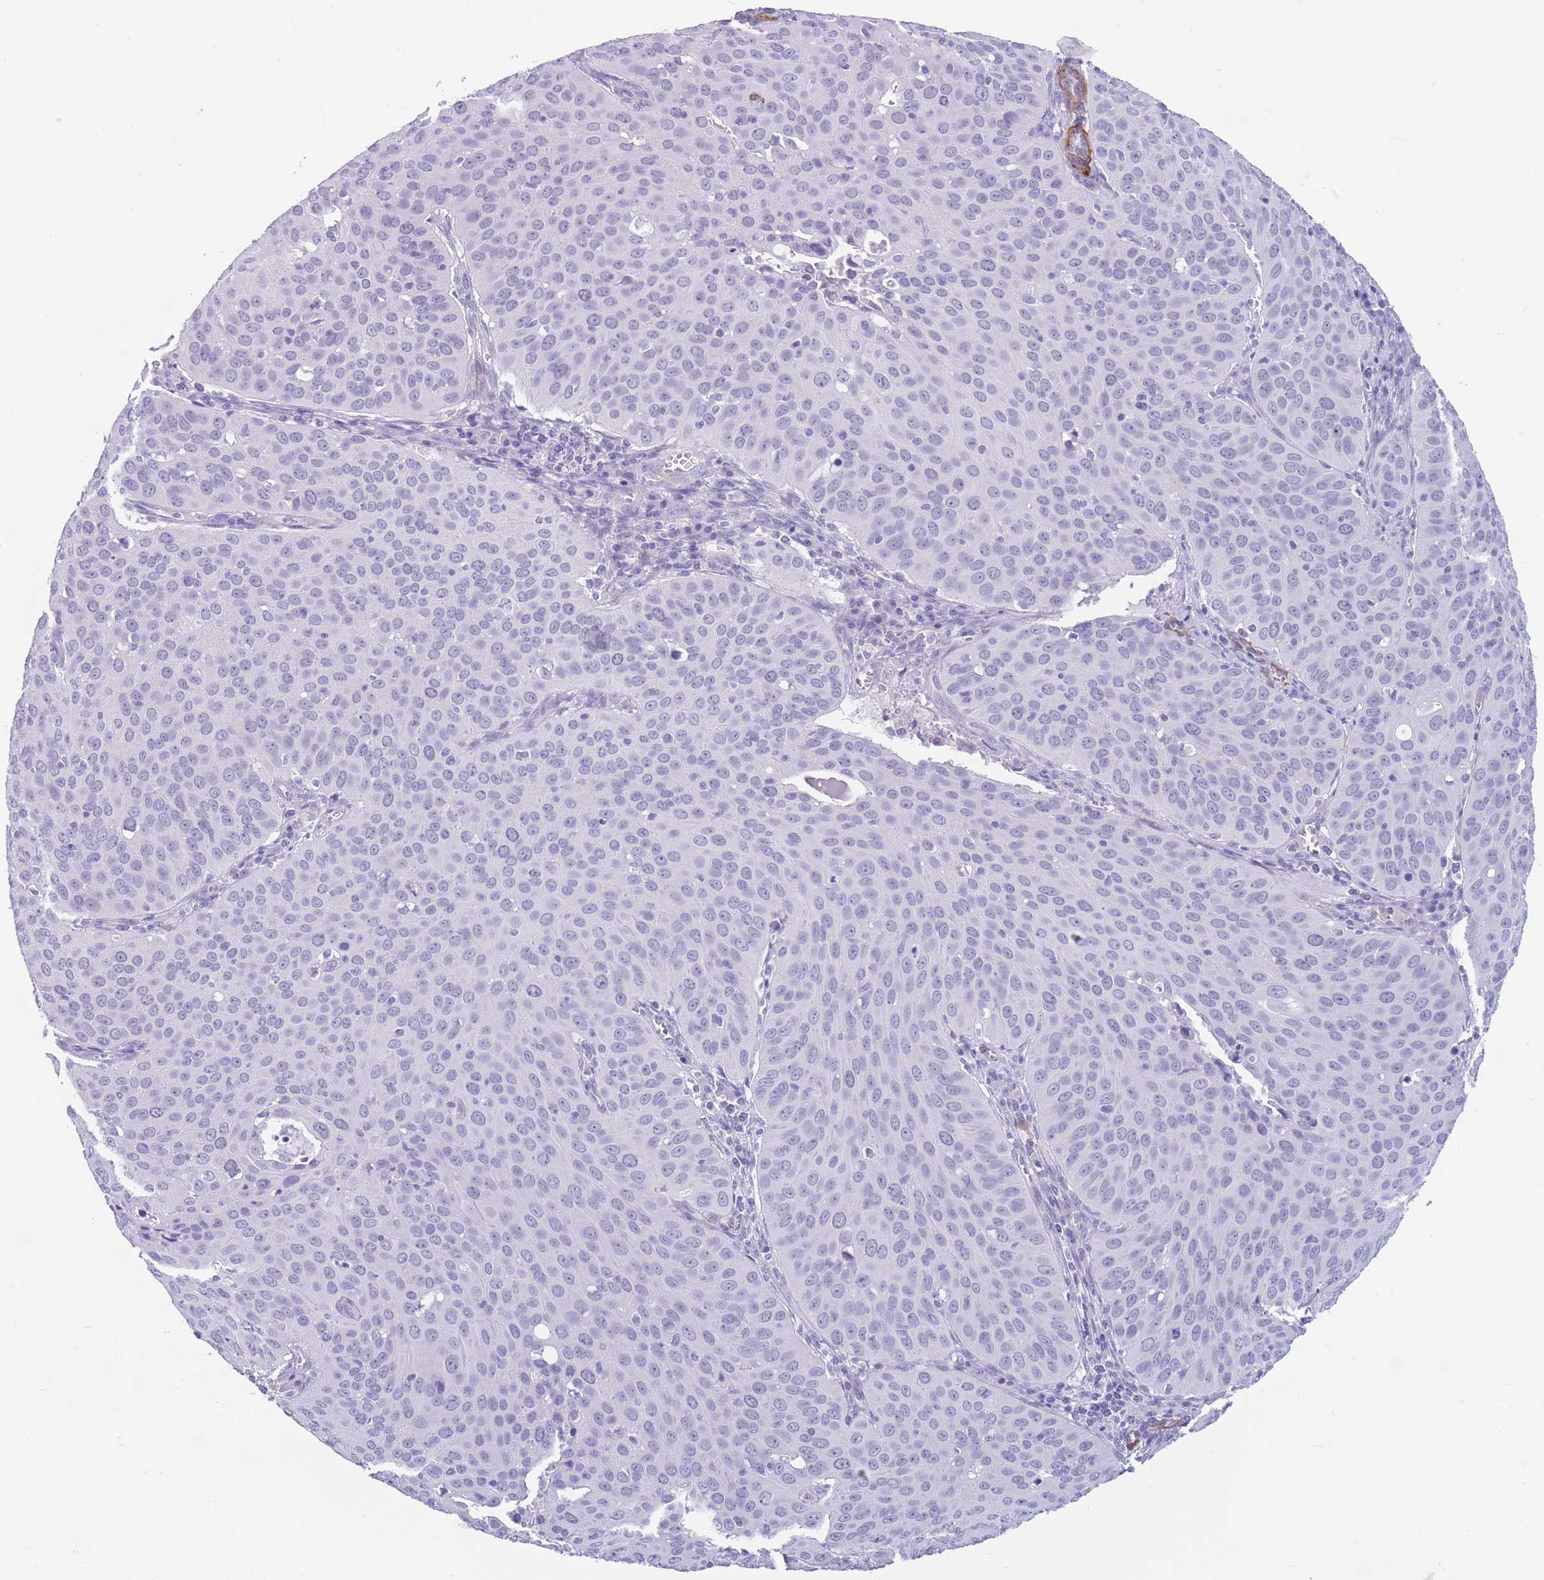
{"staining": {"intensity": "negative", "quantity": "none", "location": "none"}, "tissue": "cervical cancer", "cell_type": "Tumor cells", "image_type": "cancer", "snomed": [{"axis": "morphology", "description": "Squamous cell carcinoma, NOS"}, {"axis": "topography", "description": "Cervix"}], "caption": "DAB (3,3'-diaminobenzidine) immunohistochemical staining of cervical cancer (squamous cell carcinoma) exhibits no significant positivity in tumor cells. Brightfield microscopy of immunohistochemistry (IHC) stained with DAB (3,3'-diaminobenzidine) (brown) and hematoxylin (blue), captured at high magnification.", "gene": "DPYD", "patient": {"sex": "female", "age": 36}}